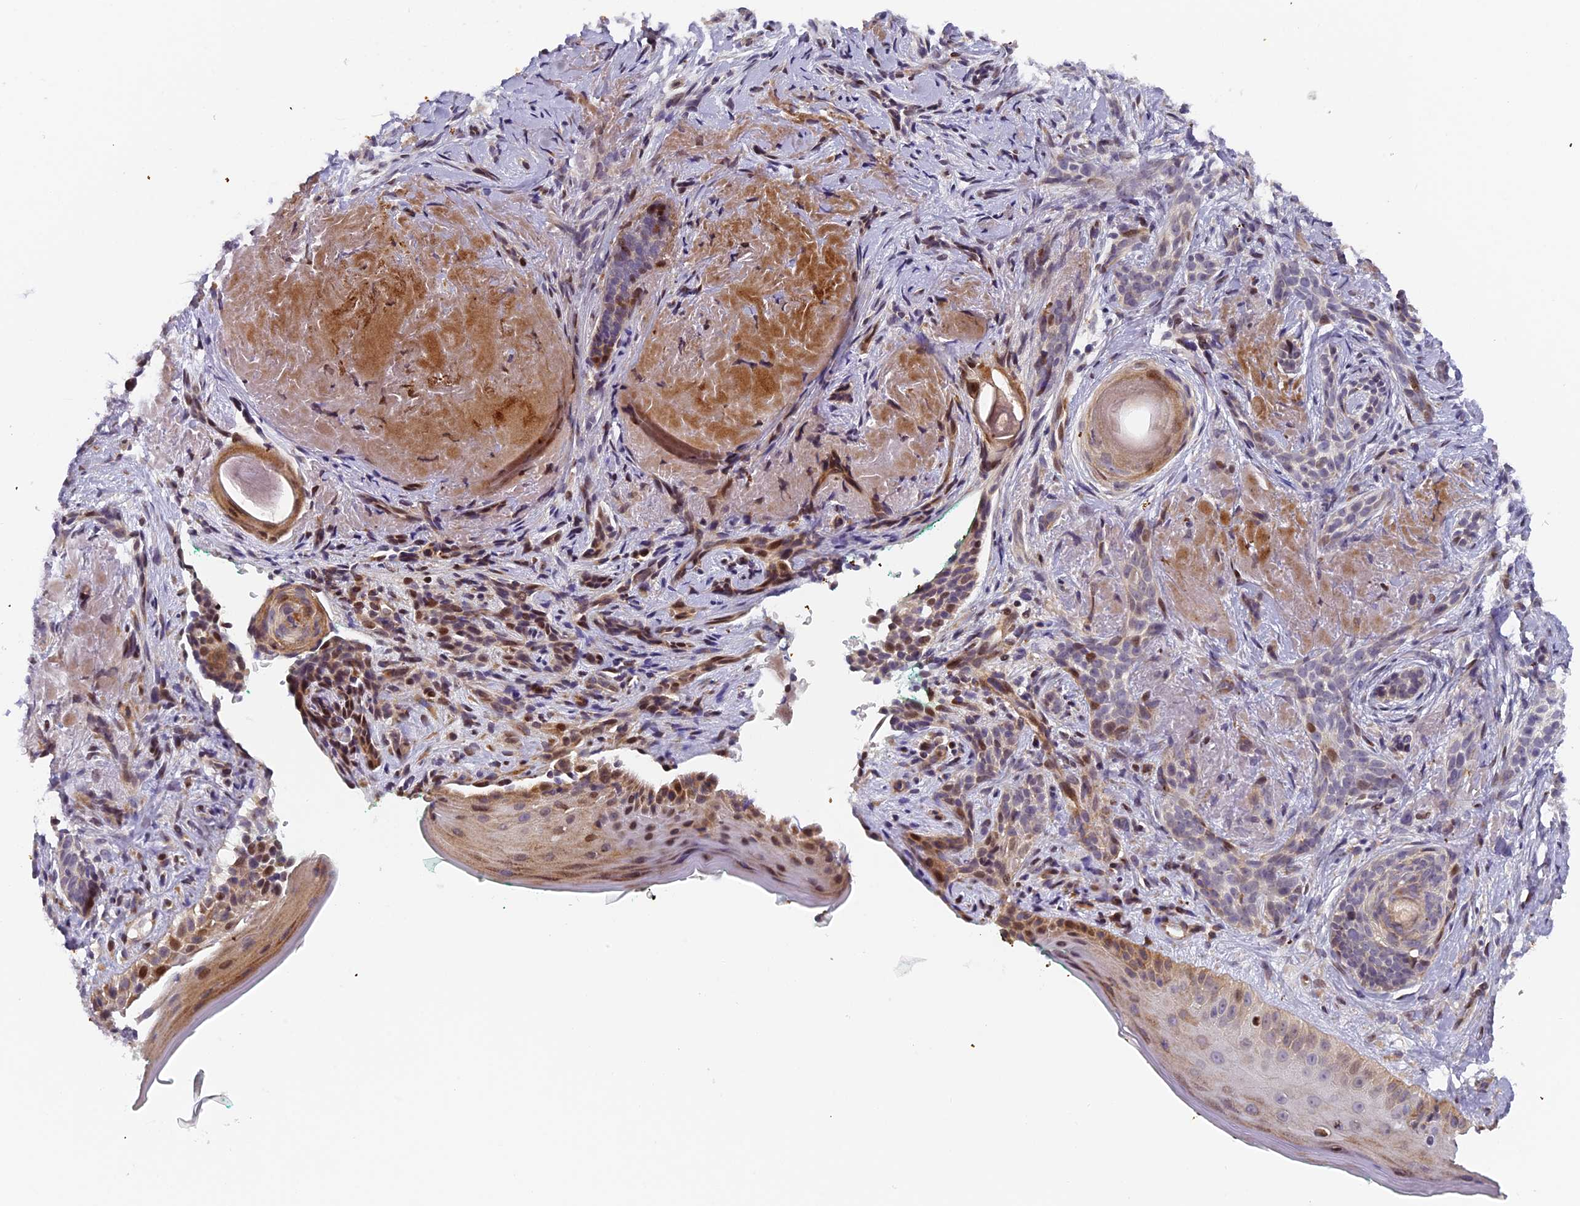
{"staining": {"intensity": "moderate", "quantity": "<25%", "location": "nuclear"}, "tissue": "skin cancer", "cell_type": "Tumor cells", "image_type": "cancer", "snomed": [{"axis": "morphology", "description": "Basal cell carcinoma"}, {"axis": "topography", "description": "Skin"}], "caption": "Skin basal cell carcinoma stained for a protein (brown) shows moderate nuclear positive expression in approximately <25% of tumor cells.", "gene": "RAB28", "patient": {"sex": "male", "age": 71}}